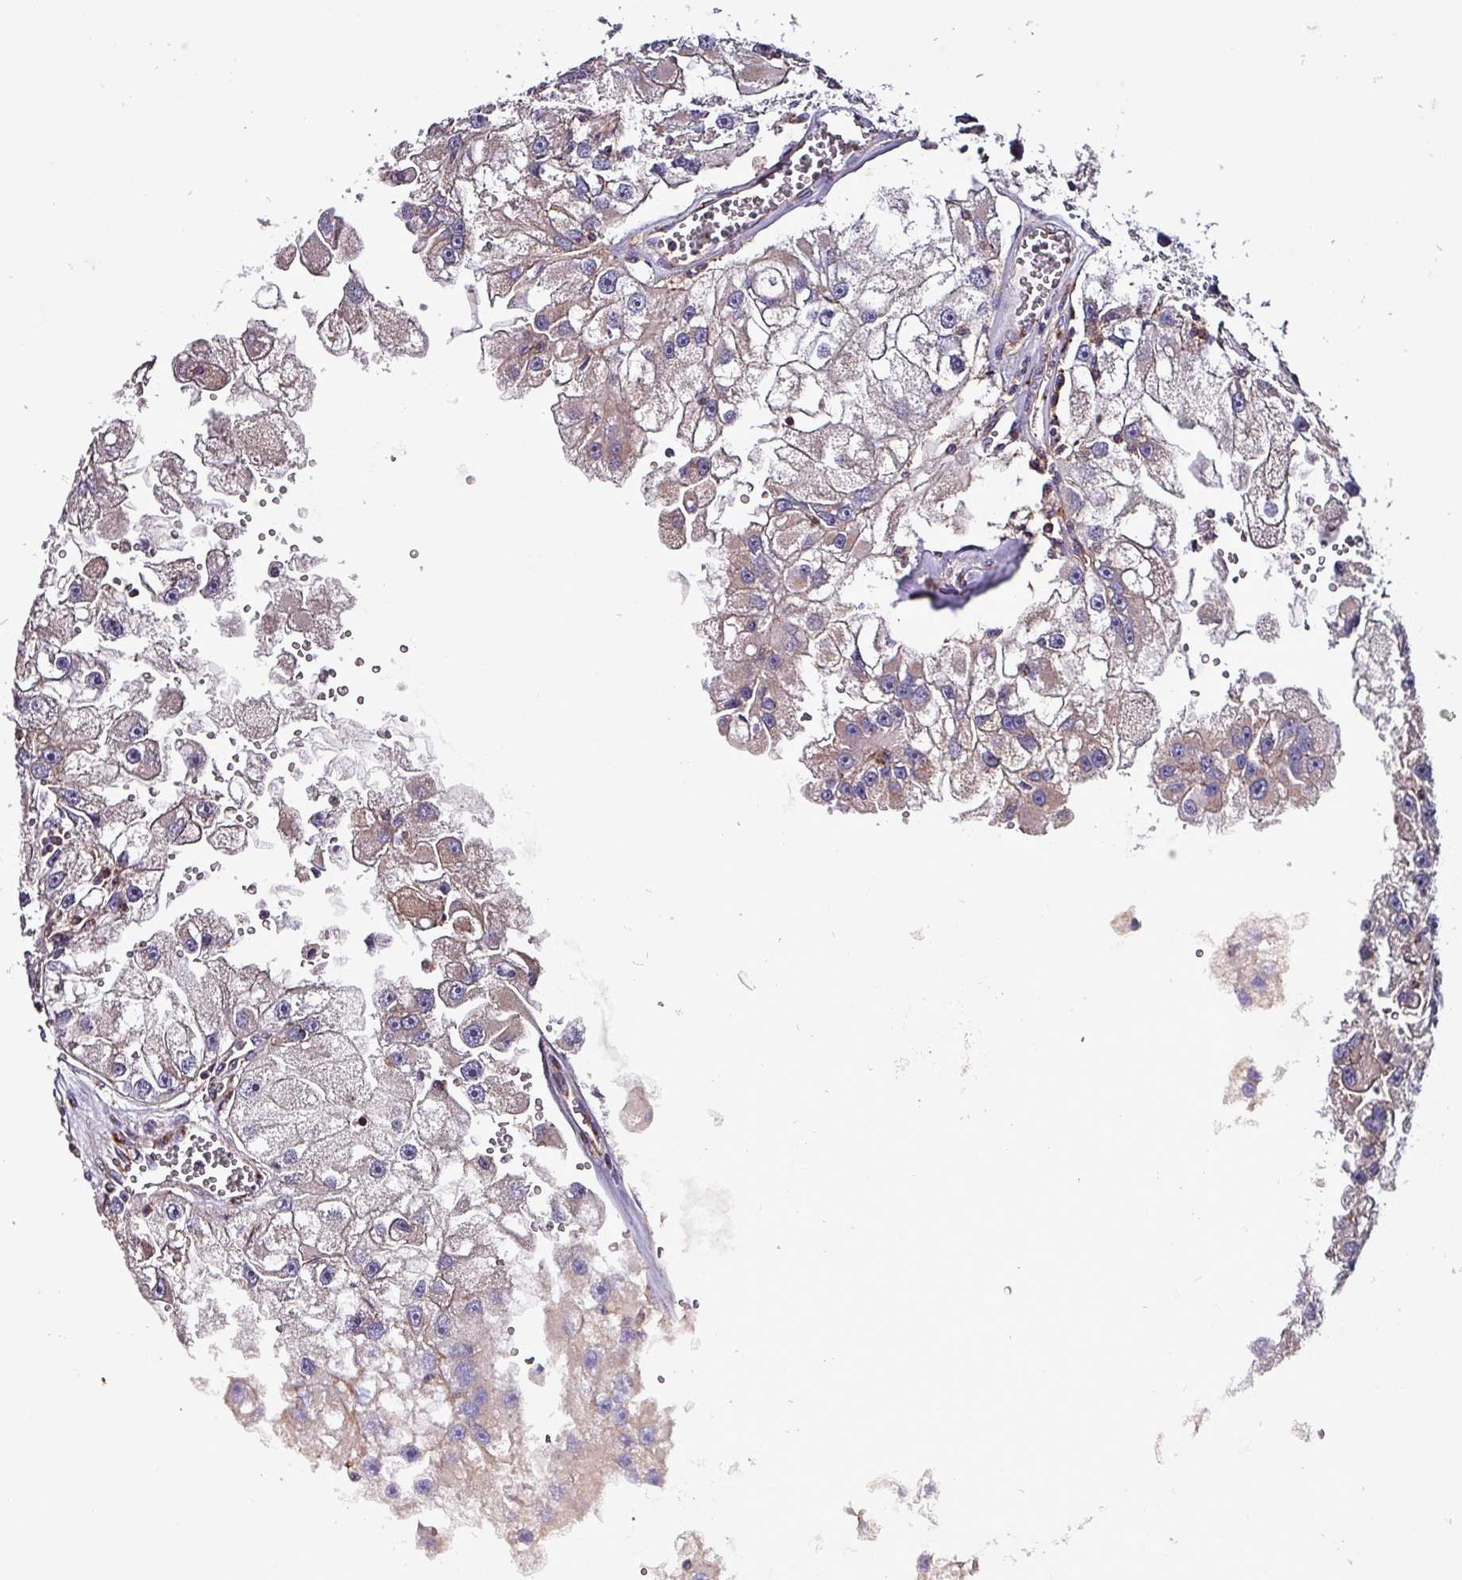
{"staining": {"intensity": "negative", "quantity": "none", "location": "none"}, "tissue": "renal cancer", "cell_type": "Tumor cells", "image_type": "cancer", "snomed": [{"axis": "morphology", "description": "Adenocarcinoma, NOS"}, {"axis": "topography", "description": "Kidney"}], "caption": "There is no significant staining in tumor cells of renal cancer. Nuclei are stained in blue.", "gene": "VAMP4", "patient": {"sex": "male", "age": 63}}